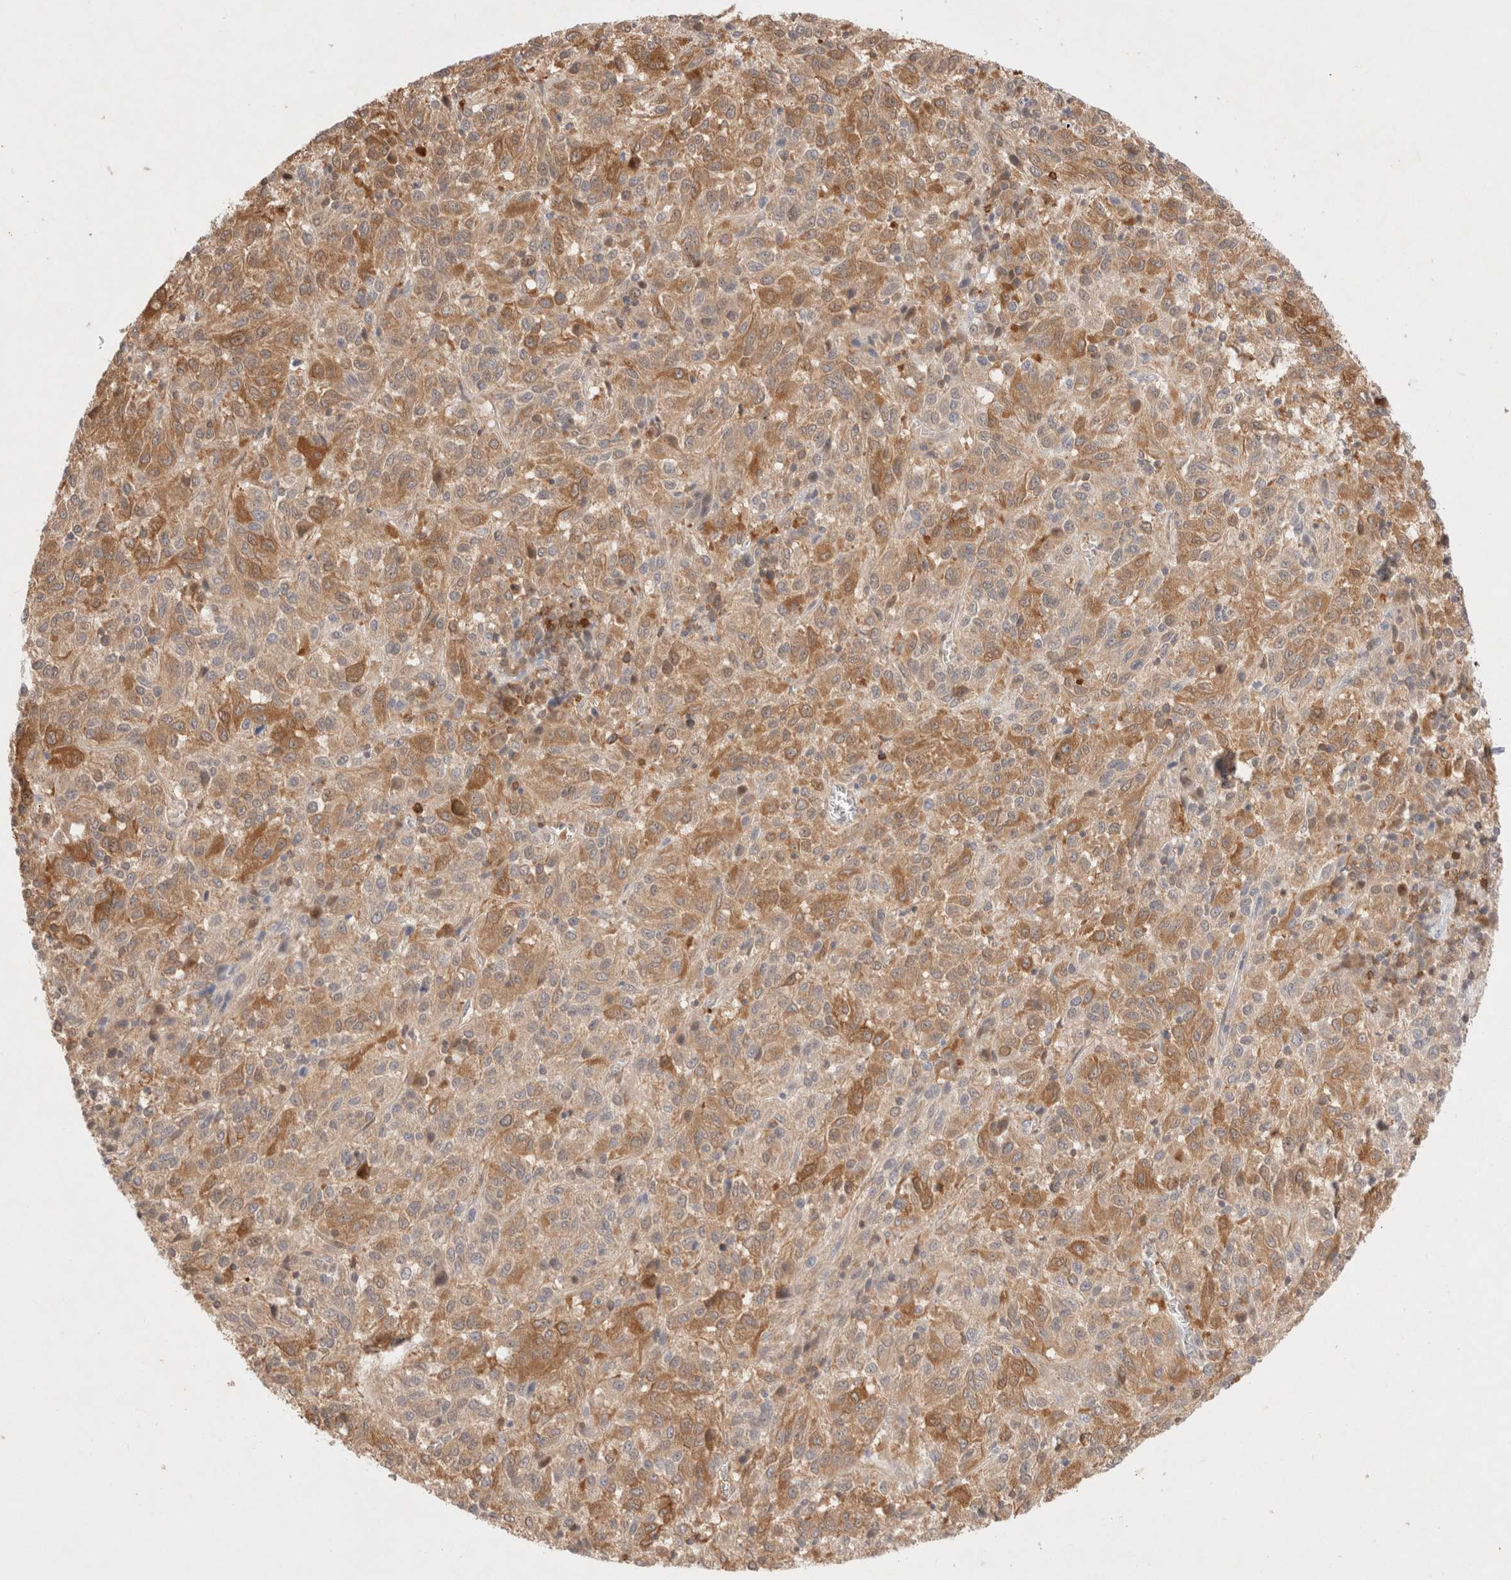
{"staining": {"intensity": "moderate", "quantity": ">75%", "location": "cytoplasmic/membranous"}, "tissue": "melanoma", "cell_type": "Tumor cells", "image_type": "cancer", "snomed": [{"axis": "morphology", "description": "Malignant melanoma, Metastatic site"}, {"axis": "topography", "description": "Lung"}], "caption": "Human malignant melanoma (metastatic site) stained with a brown dye reveals moderate cytoplasmic/membranous positive expression in approximately >75% of tumor cells.", "gene": "STARD10", "patient": {"sex": "male", "age": 64}}